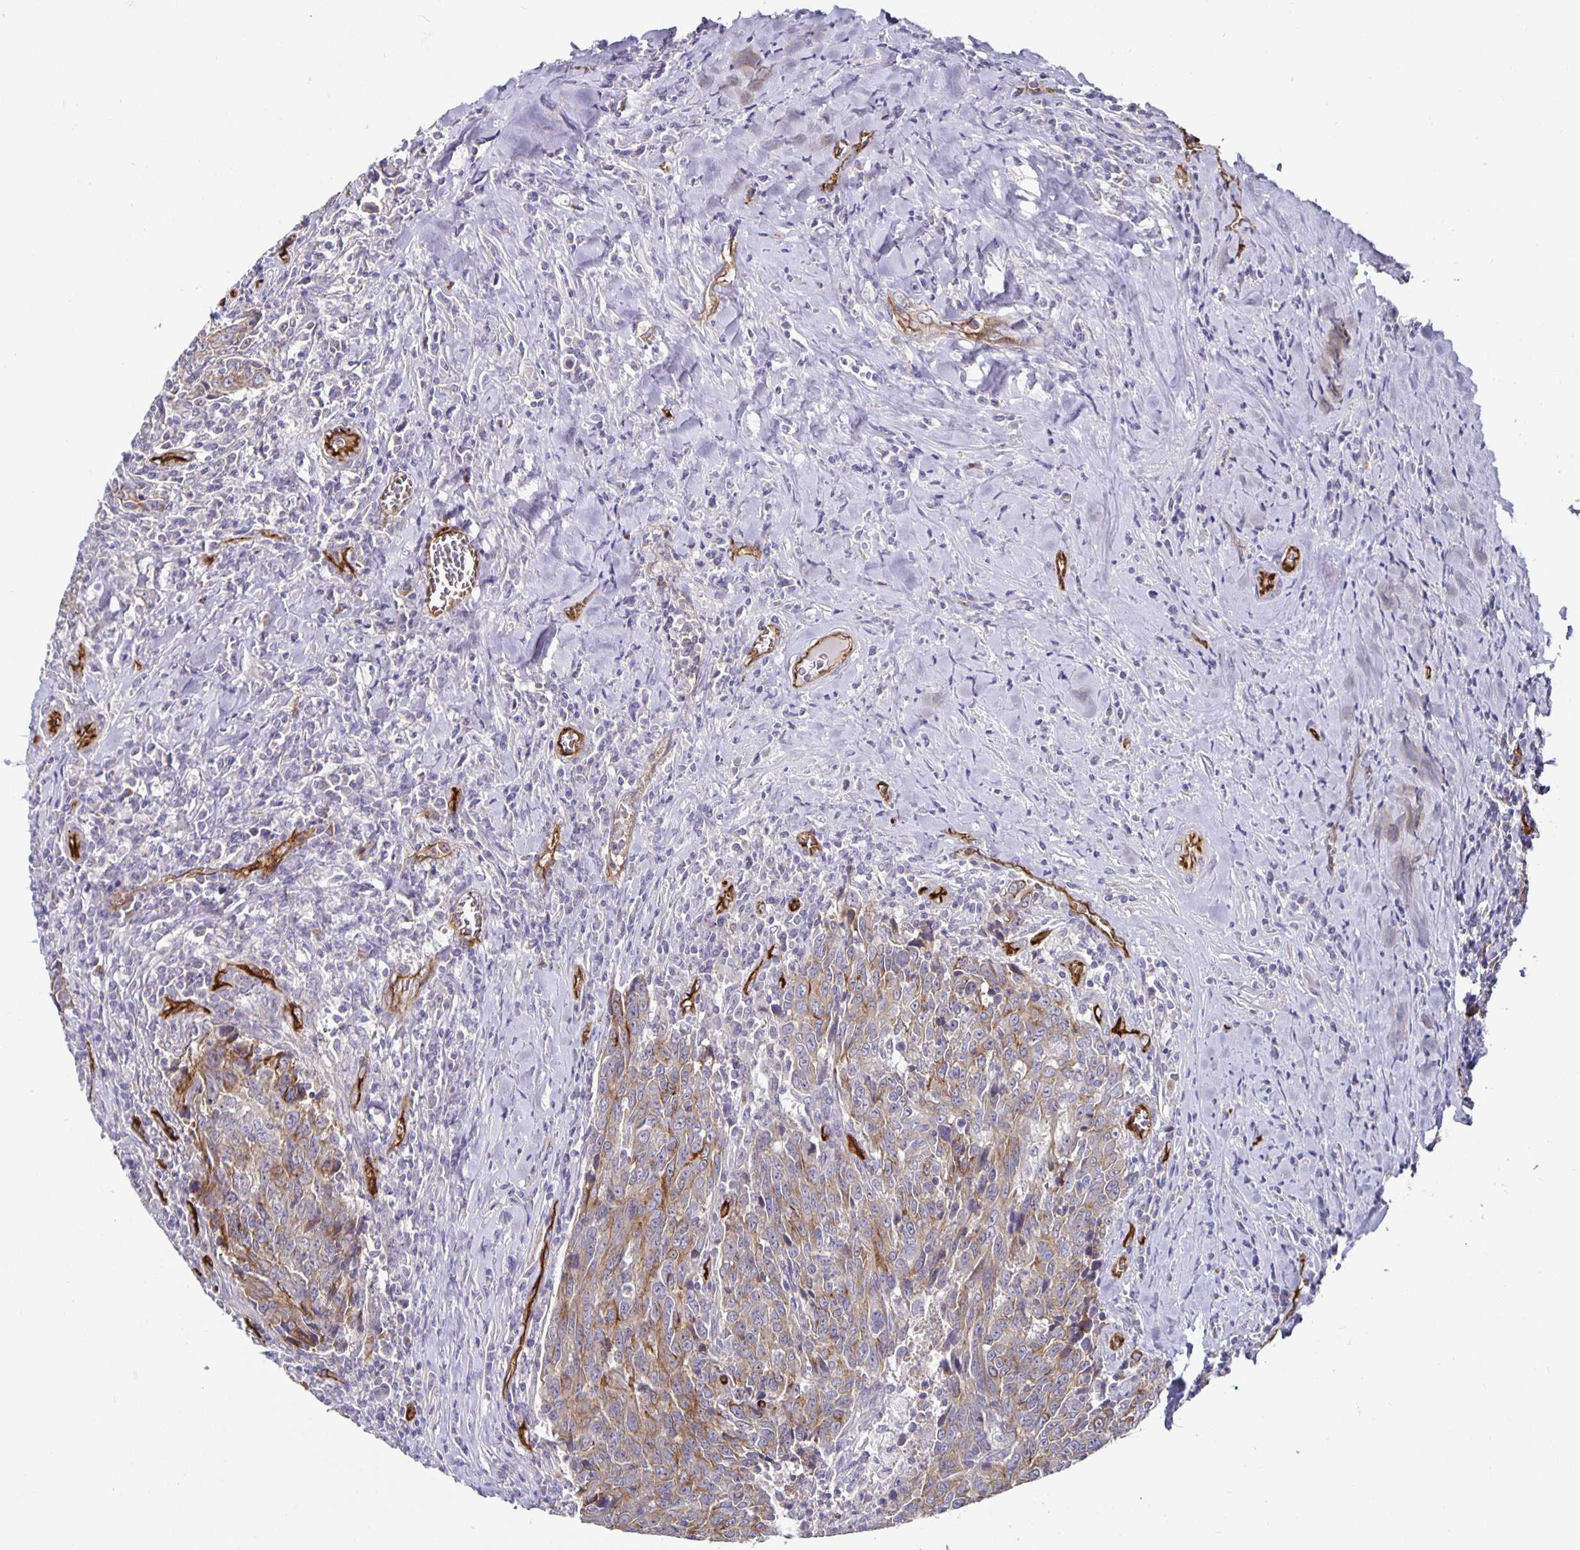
{"staining": {"intensity": "weak", "quantity": "25%-75%", "location": "cytoplasmic/membranous"}, "tissue": "breast cancer", "cell_type": "Tumor cells", "image_type": "cancer", "snomed": [{"axis": "morphology", "description": "Duct carcinoma"}, {"axis": "topography", "description": "Breast"}], "caption": "Immunohistochemistry (IHC) photomicrograph of breast infiltrating ductal carcinoma stained for a protein (brown), which shows low levels of weak cytoplasmic/membranous staining in approximately 25%-75% of tumor cells.", "gene": "PODXL", "patient": {"sex": "female", "age": 50}}